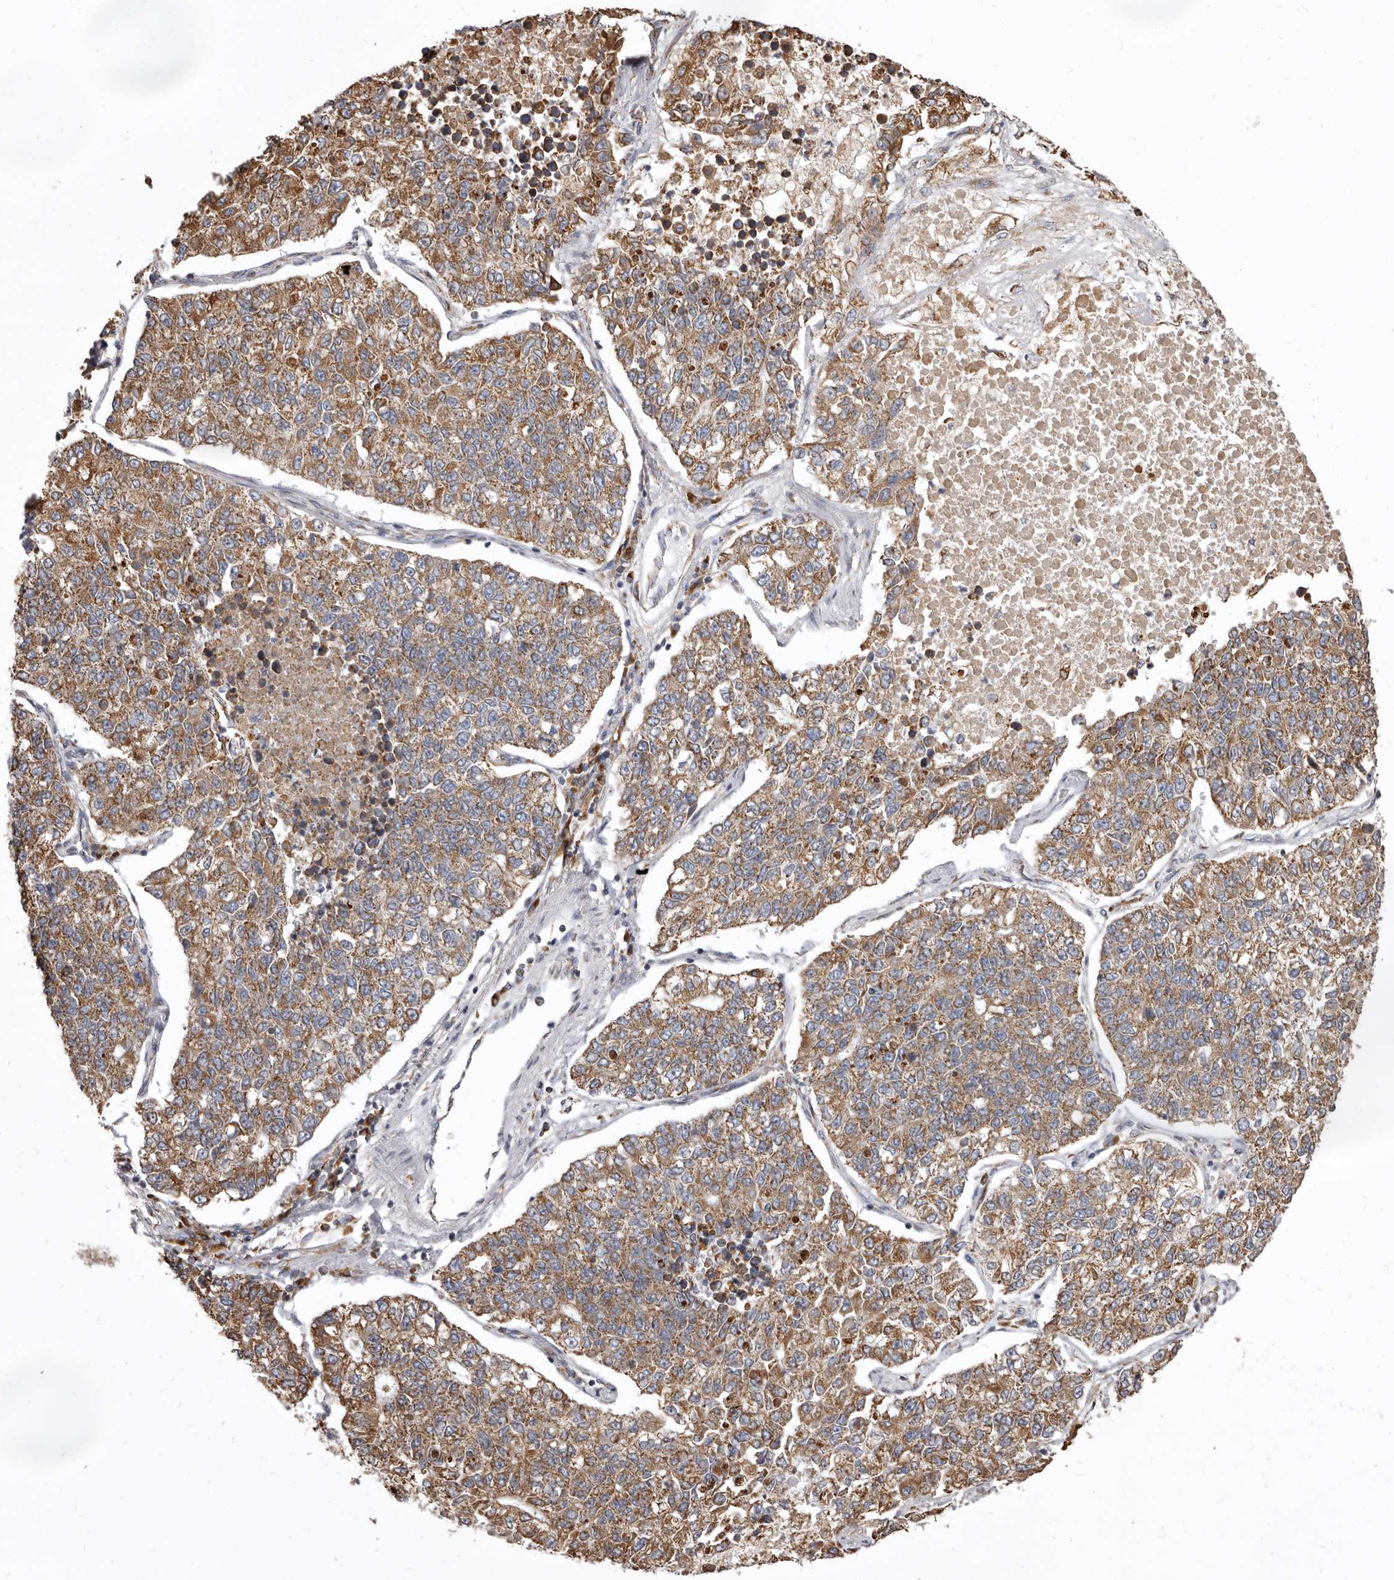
{"staining": {"intensity": "moderate", "quantity": ">75%", "location": "cytoplasmic/membranous"}, "tissue": "lung cancer", "cell_type": "Tumor cells", "image_type": "cancer", "snomed": [{"axis": "morphology", "description": "Adenocarcinoma, NOS"}, {"axis": "topography", "description": "Lung"}], "caption": "Immunohistochemistry (DAB (3,3'-diaminobenzidine)) staining of human lung cancer reveals moderate cytoplasmic/membranous protein positivity in about >75% of tumor cells.", "gene": "CDK5RAP3", "patient": {"sex": "male", "age": 49}}